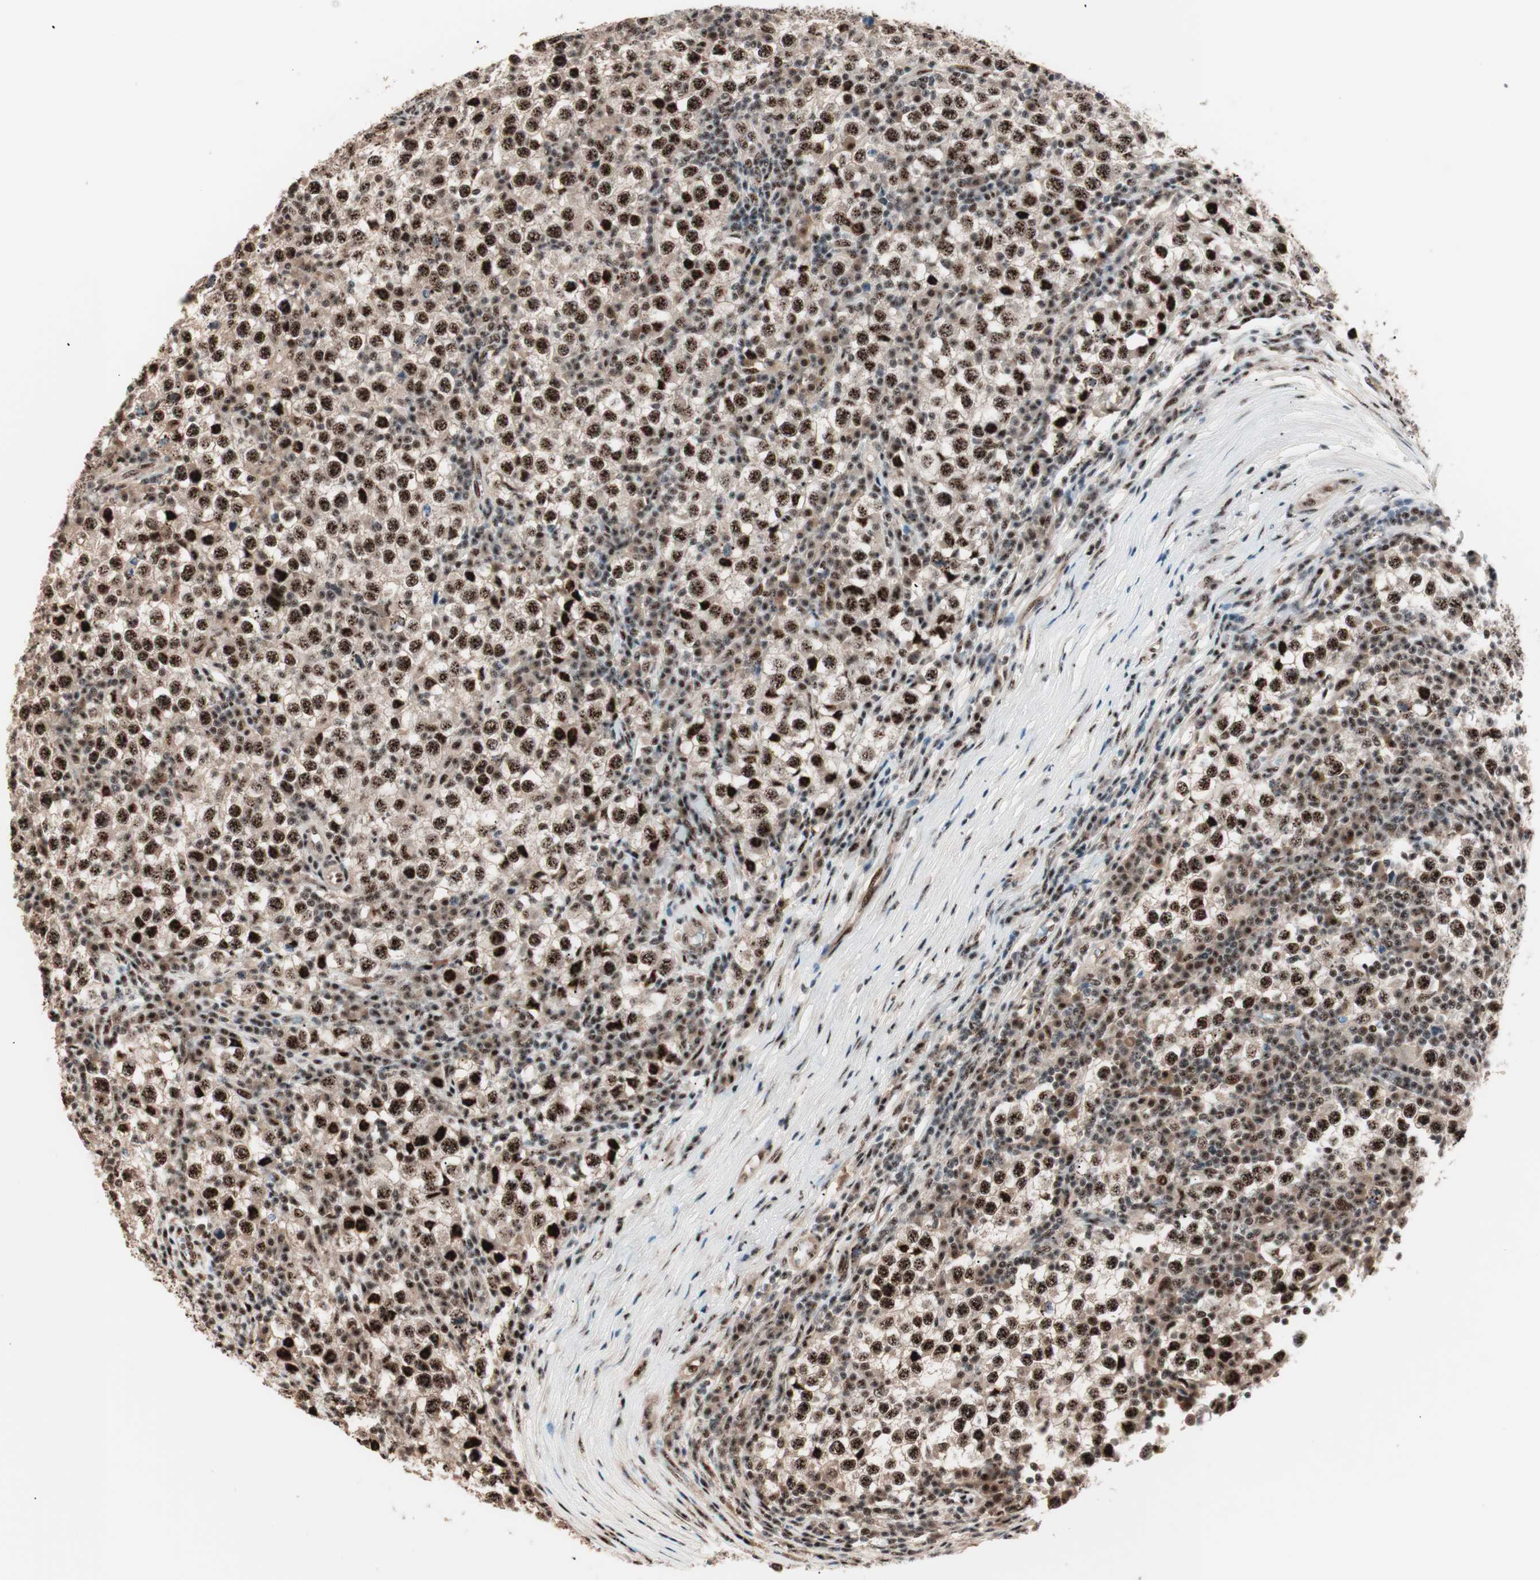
{"staining": {"intensity": "strong", "quantity": ">75%", "location": "nuclear"}, "tissue": "testis cancer", "cell_type": "Tumor cells", "image_type": "cancer", "snomed": [{"axis": "morphology", "description": "Seminoma, NOS"}, {"axis": "topography", "description": "Testis"}], "caption": "A brown stain shows strong nuclear staining of a protein in human testis cancer (seminoma) tumor cells.", "gene": "NR5A2", "patient": {"sex": "male", "age": 65}}